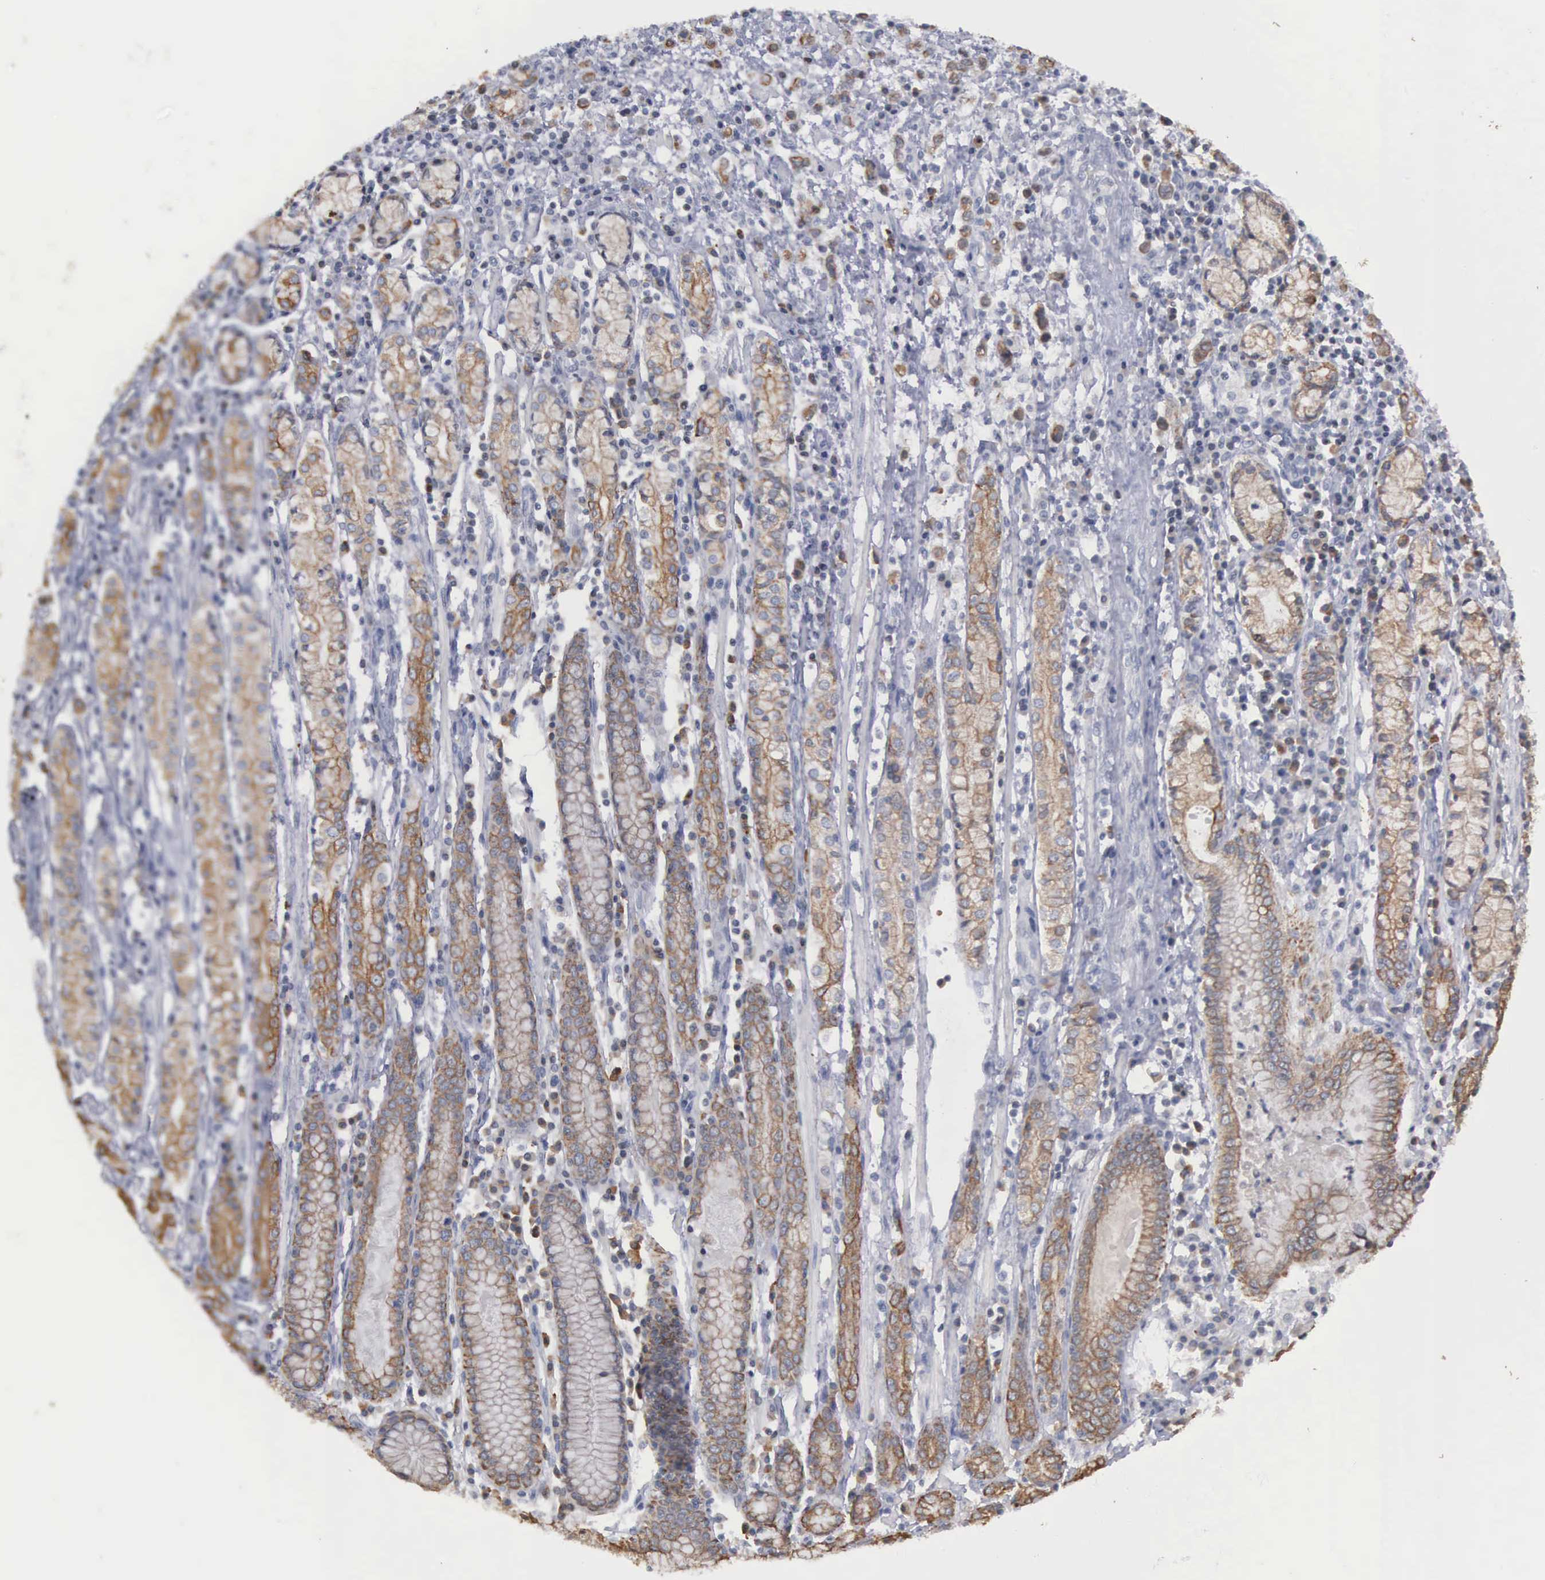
{"staining": {"intensity": "moderate", "quantity": "25%-75%", "location": "cytoplasmic/membranous"}, "tissue": "stomach cancer", "cell_type": "Tumor cells", "image_type": "cancer", "snomed": [{"axis": "morphology", "description": "Adenocarcinoma, NOS"}, {"axis": "topography", "description": "Stomach, lower"}], "caption": "This histopathology image reveals immunohistochemistry (IHC) staining of stomach adenocarcinoma, with medium moderate cytoplasmic/membranous positivity in about 25%-75% of tumor cells.", "gene": "WDR89", "patient": {"sex": "male", "age": 88}}